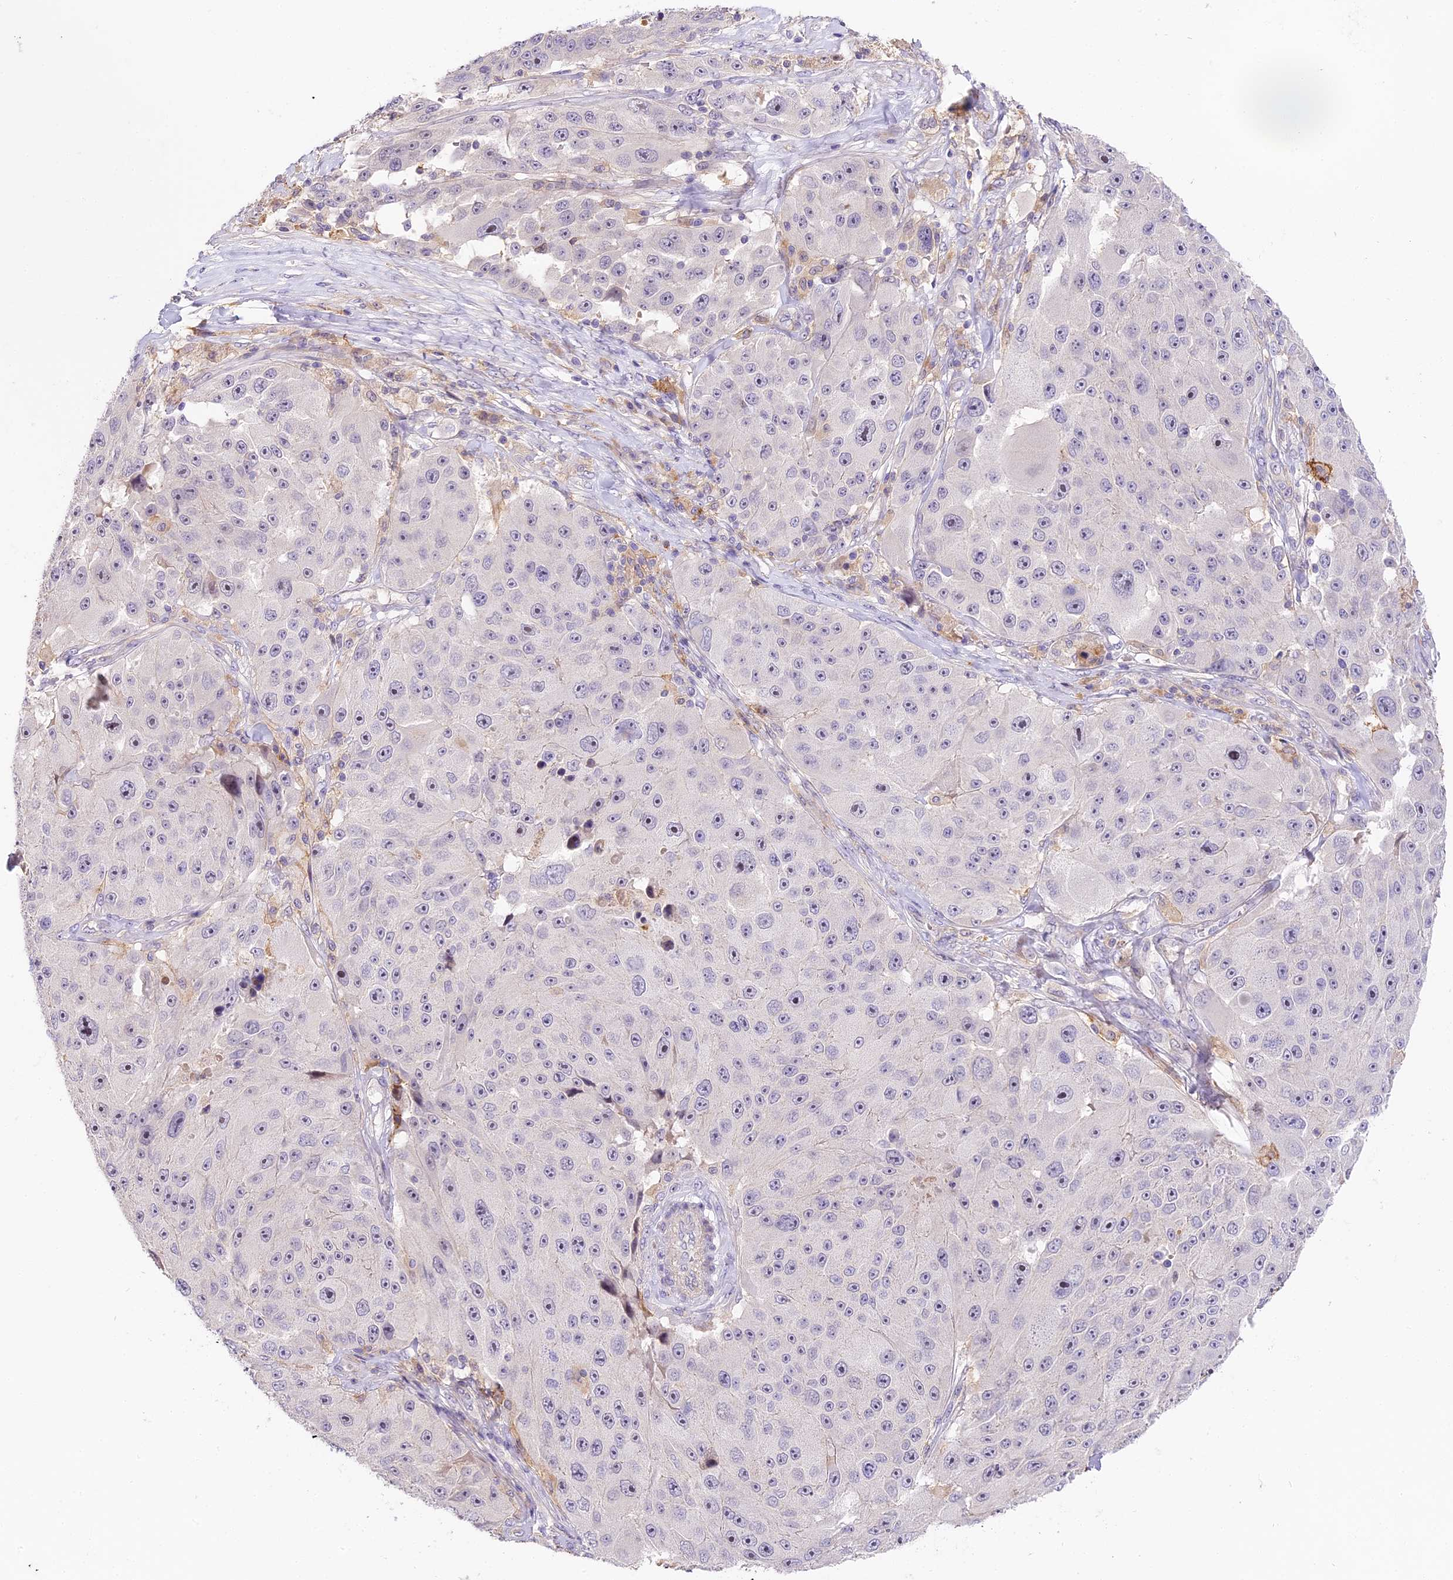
{"staining": {"intensity": "negative", "quantity": "none", "location": "none"}, "tissue": "melanoma", "cell_type": "Tumor cells", "image_type": "cancer", "snomed": [{"axis": "morphology", "description": "Malignant melanoma, Metastatic site"}, {"axis": "topography", "description": "Lymph node"}], "caption": "Melanoma stained for a protein using IHC exhibits no expression tumor cells.", "gene": "NOD2", "patient": {"sex": "male", "age": 62}}